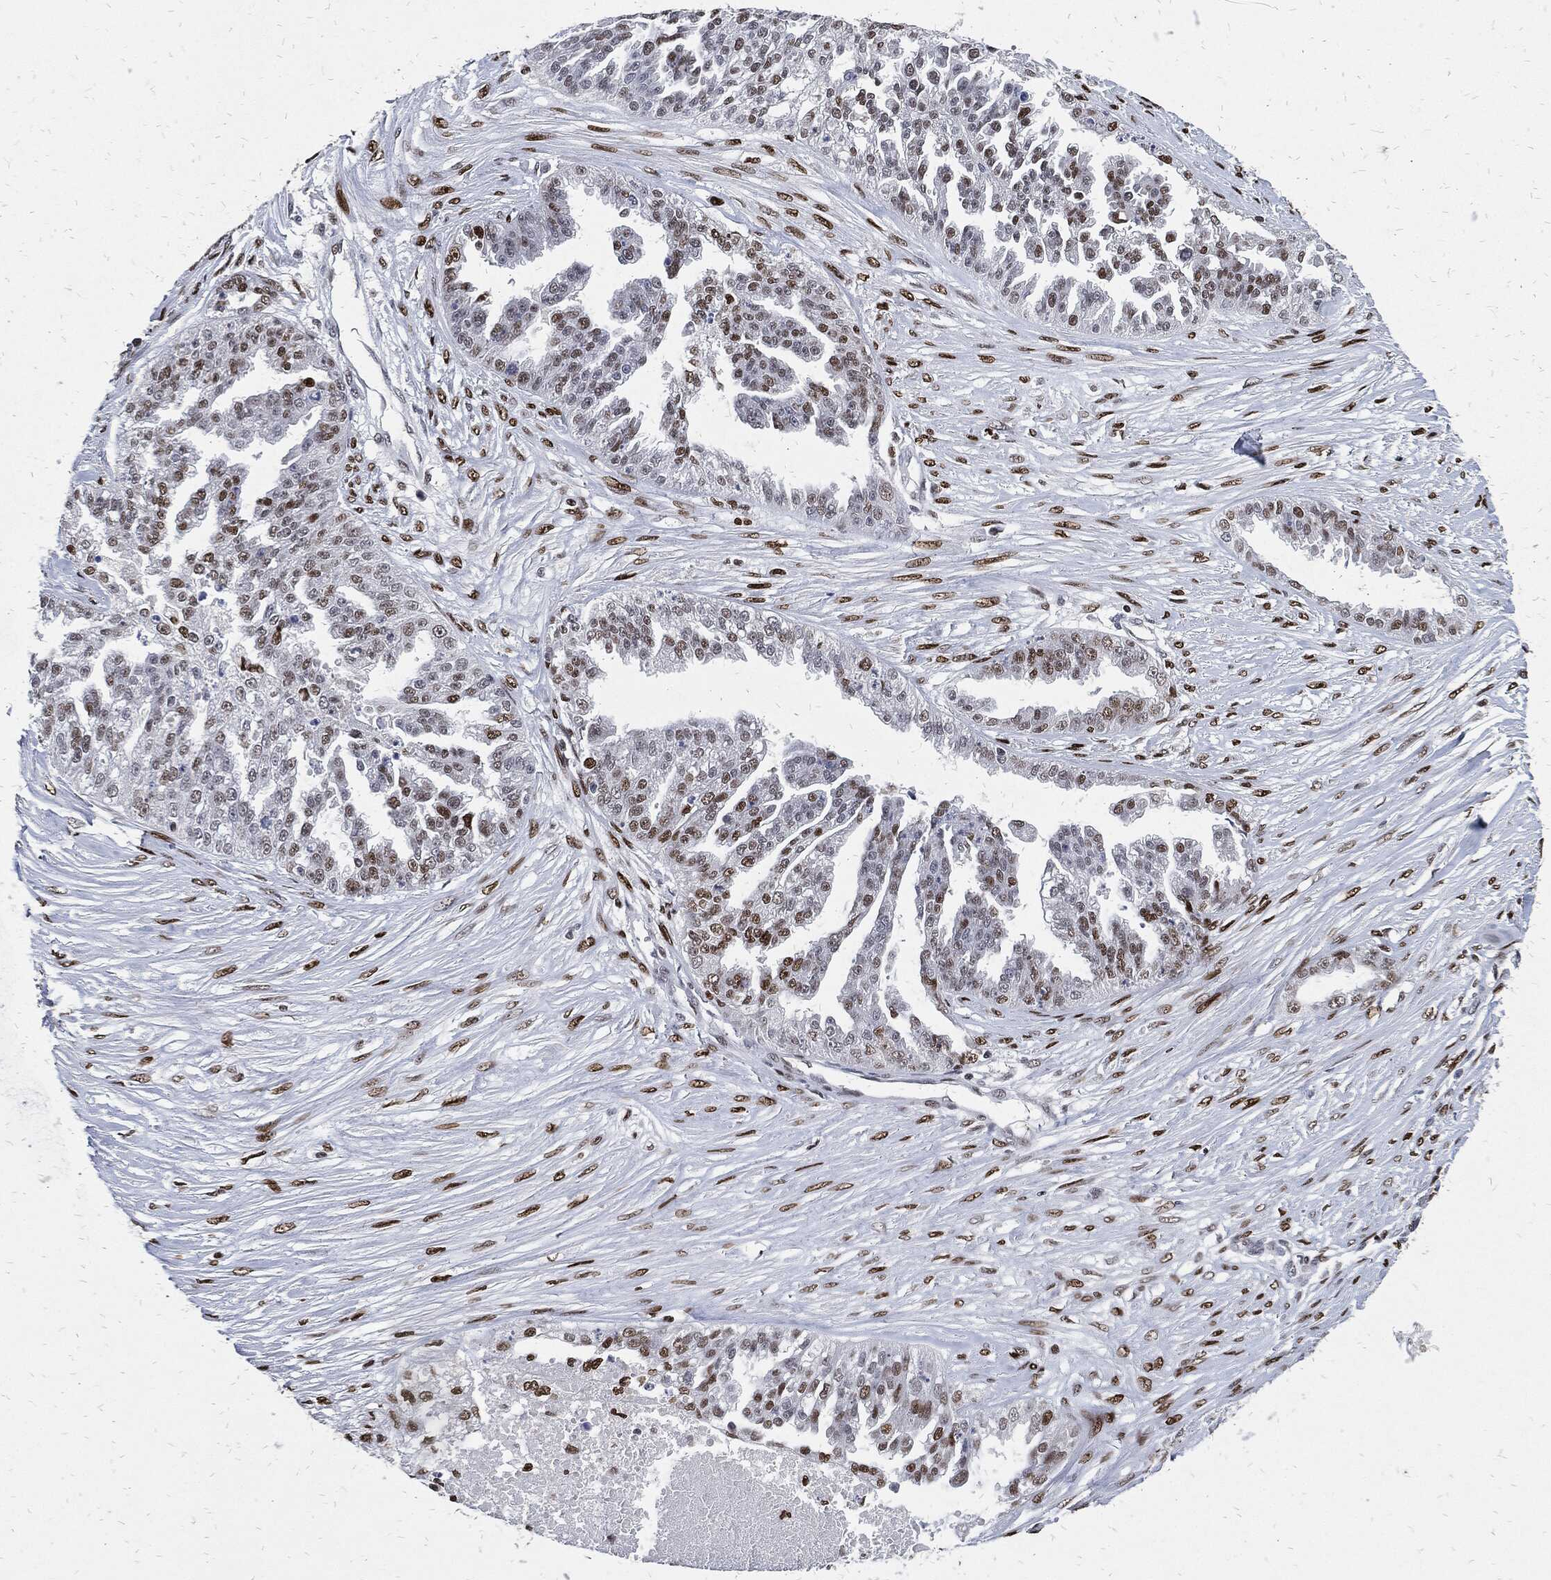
{"staining": {"intensity": "moderate", "quantity": "<25%", "location": "nuclear"}, "tissue": "ovarian cancer", "cell_type": "Tumor cells", "image_type": "cancer", "snomed": [{"axis": "morphology", "description": "Cystadenocarcinoma, serous, NOS"}, {"axis": "topography", "description": "Ovary"}], "caption": "An immunohistochemistry (IHC) histopathology image of neoplastic tissue is shown. Protein staining in brown highlights moderate nuclear positivity in ovarian cancer (serous cystadenocarcinoma) within tumor cells. Using DAB (brown) and hematoxylin (blue) stains, captured at high magnification using brightfield microscopy.", "gene": "JUN", "patient": {"sex": "female", "age": 58}}